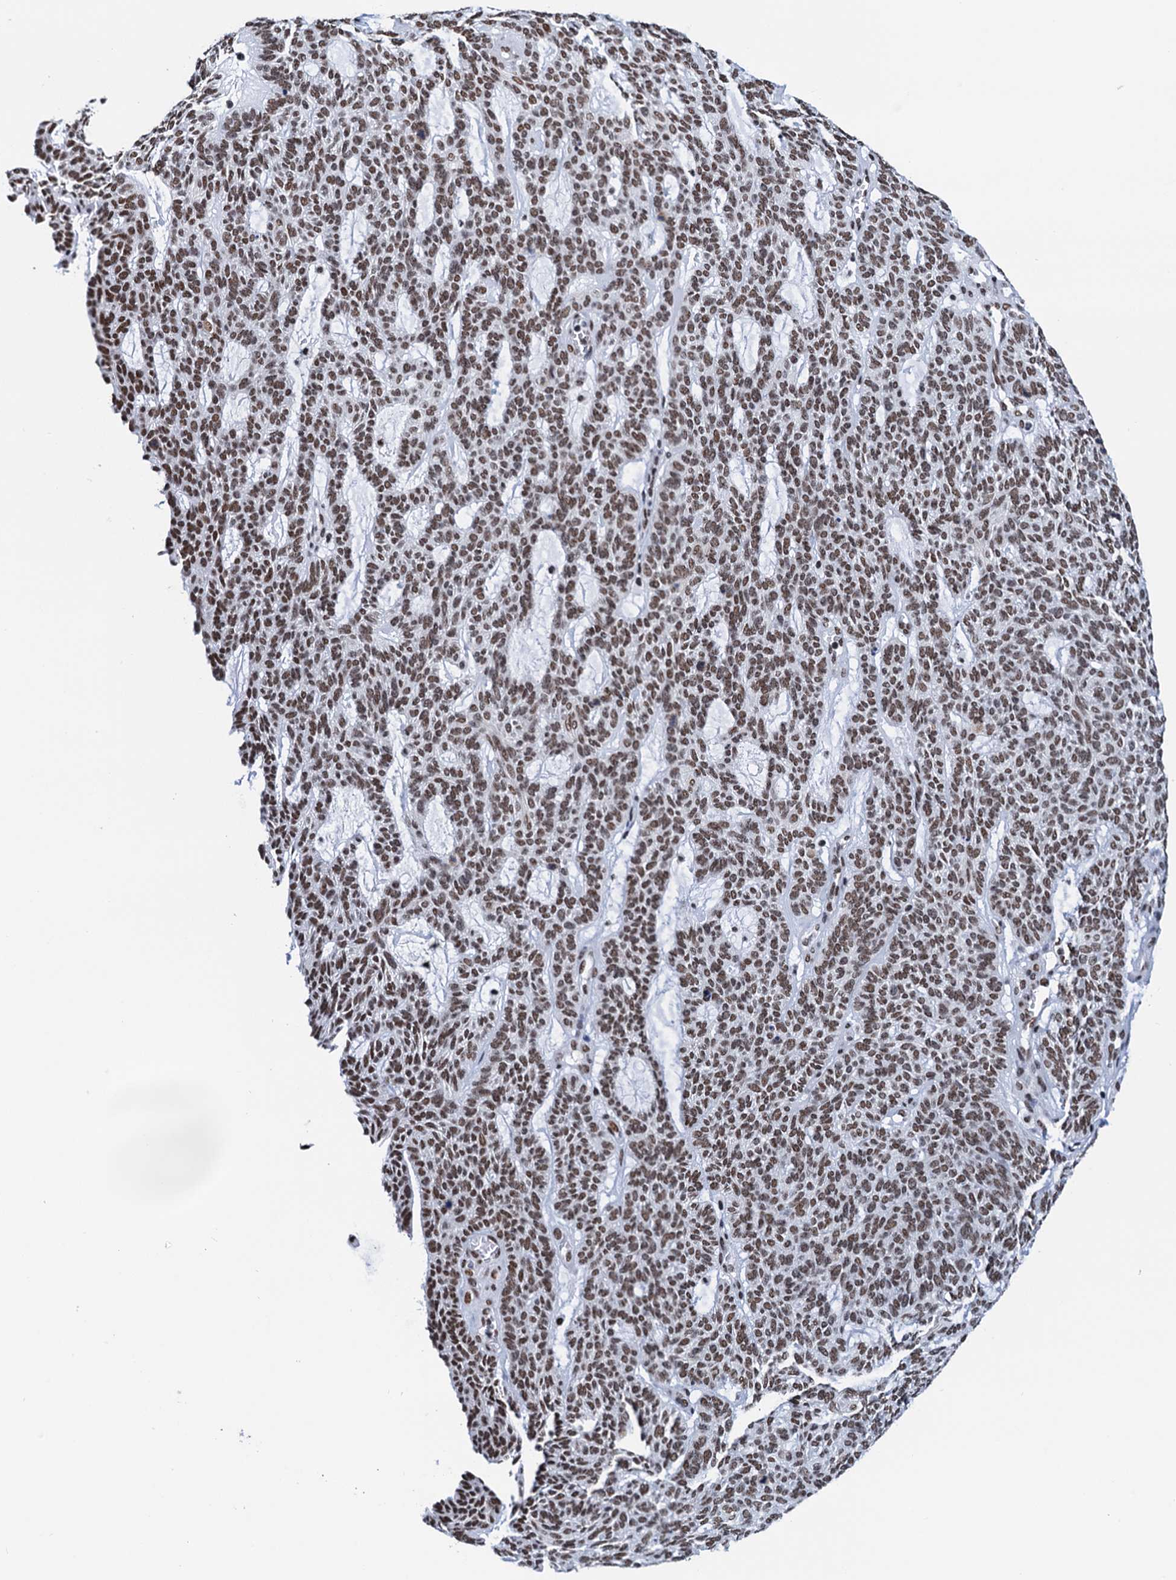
{"staining": {"intensity": "moderate", "quantity": ">75%", "location": "nuclear"}, "tissue": "skin cancer", "cell_type": "Tumor cells", "image_type": "cancer", "snomed": [{"axis": "morphology", "description": "Squamous cell carcinoma, NOS"}, {"axis": "topography", "description": "Skin"}], "caption": "Skin cancer stained with a brown dye shows moderate nuclear positive positivity in approximately >75% of tumor cells.", "gene": "SLTM", "patient": {"sex": "female", "age": 90}}